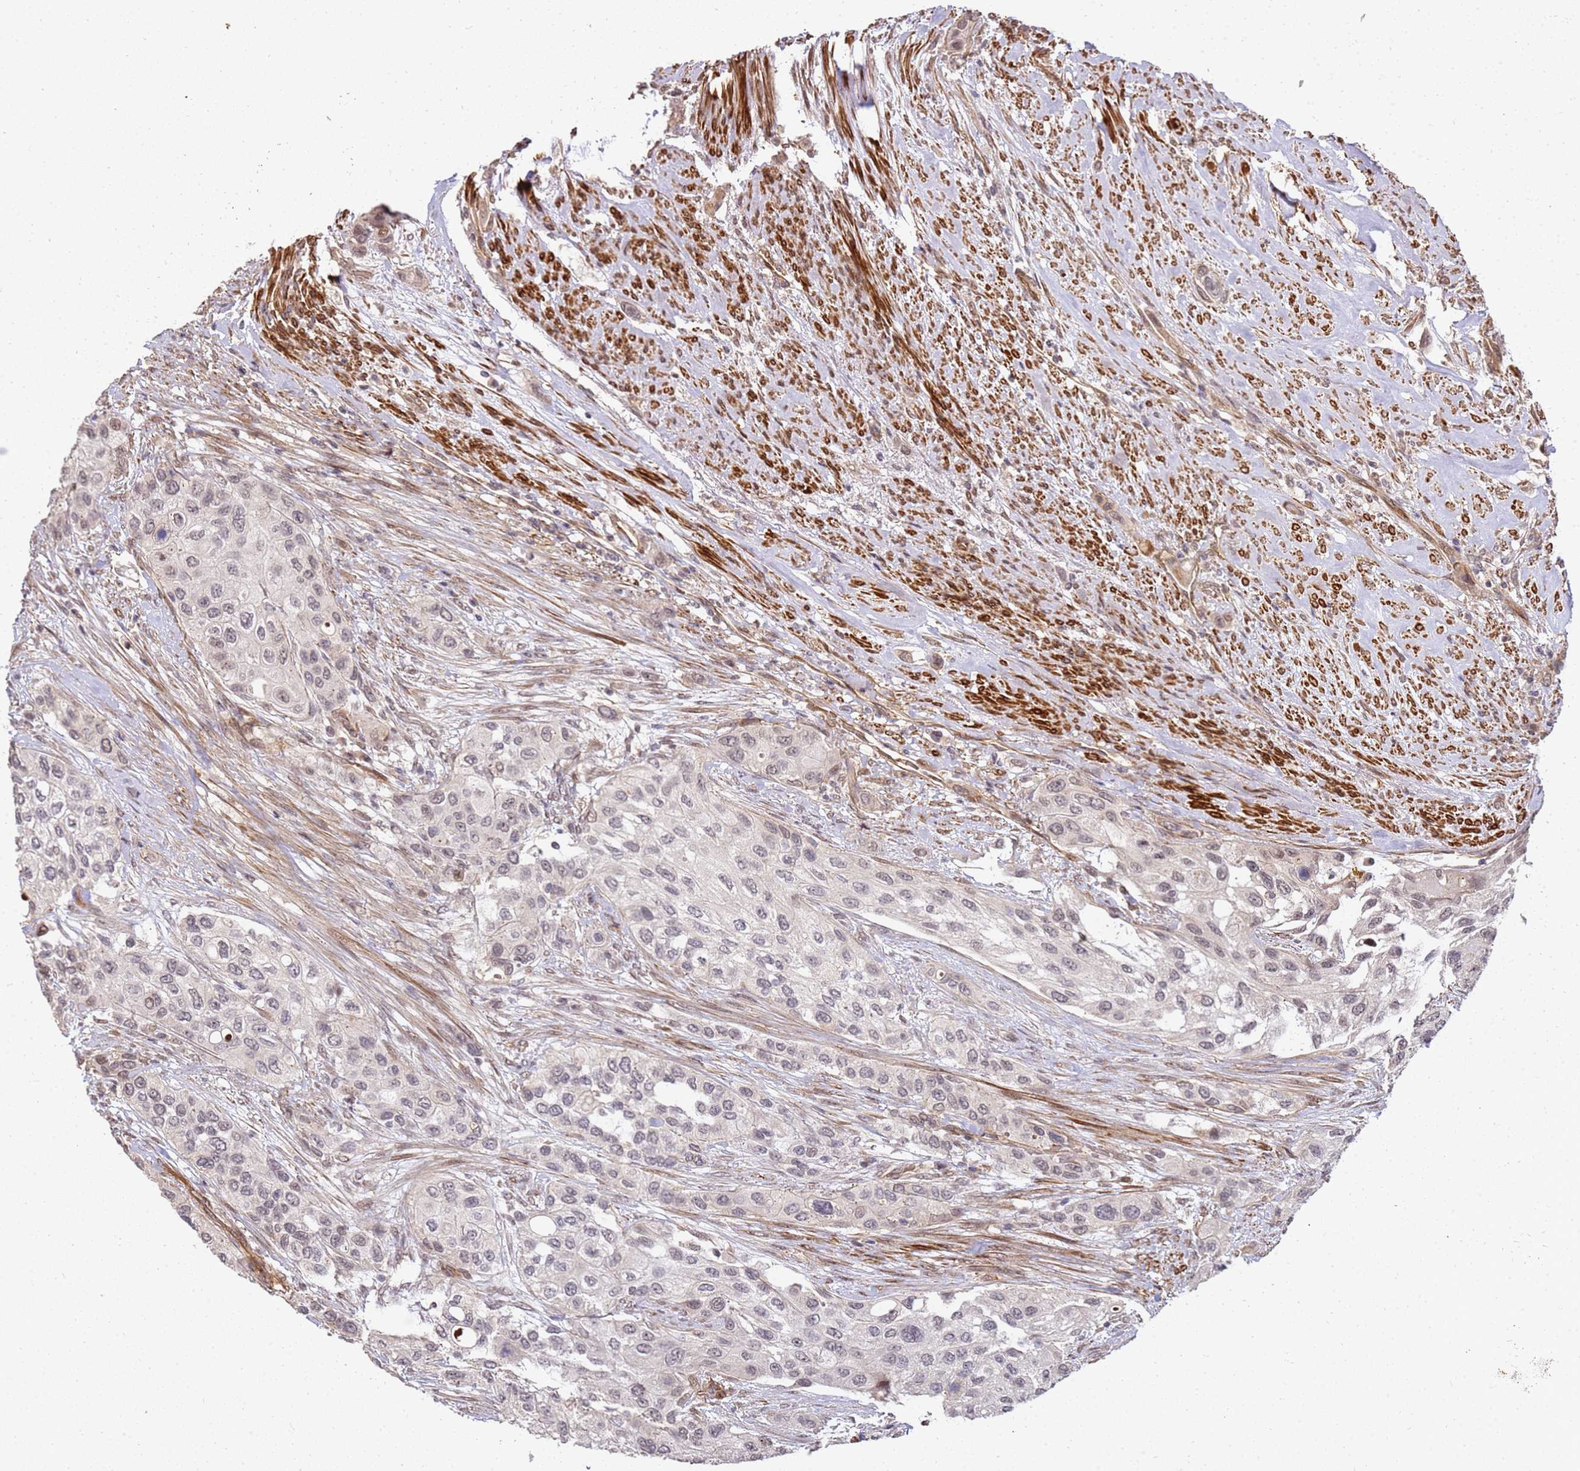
{"staining": {"intensity": "moderate", "quantity": "25%-75%", "location": "cytoplasmic/membranous,nuclear"}, "tissue": "urothelial cancer", "cell_type": "Tumor cells", "image_type": "cancer", "snomed": [{"axis": "morphology", "description": "Normal tissue, NOS"}, {"axis": "morphology", "description": "Urothelial carcinoma, High grade"}, {"axis": "topography", "description": "Vascular tissue"}, {"axis": "topography", "description": "Urinary bladder"}], "caption": "Protein expression by immunohistochemistry (IHC) exhibits moderate cytoplasmic/membranous and nuclear staining in approximately 25%-75% of tumor cells in urothelial cancer. (Stains: DAB in brown, nuclei in blue, Microscopy: brightfield microscopy at high magnification).", "gene": "ST18", "patient": {"sex": "female", "age": 56}}